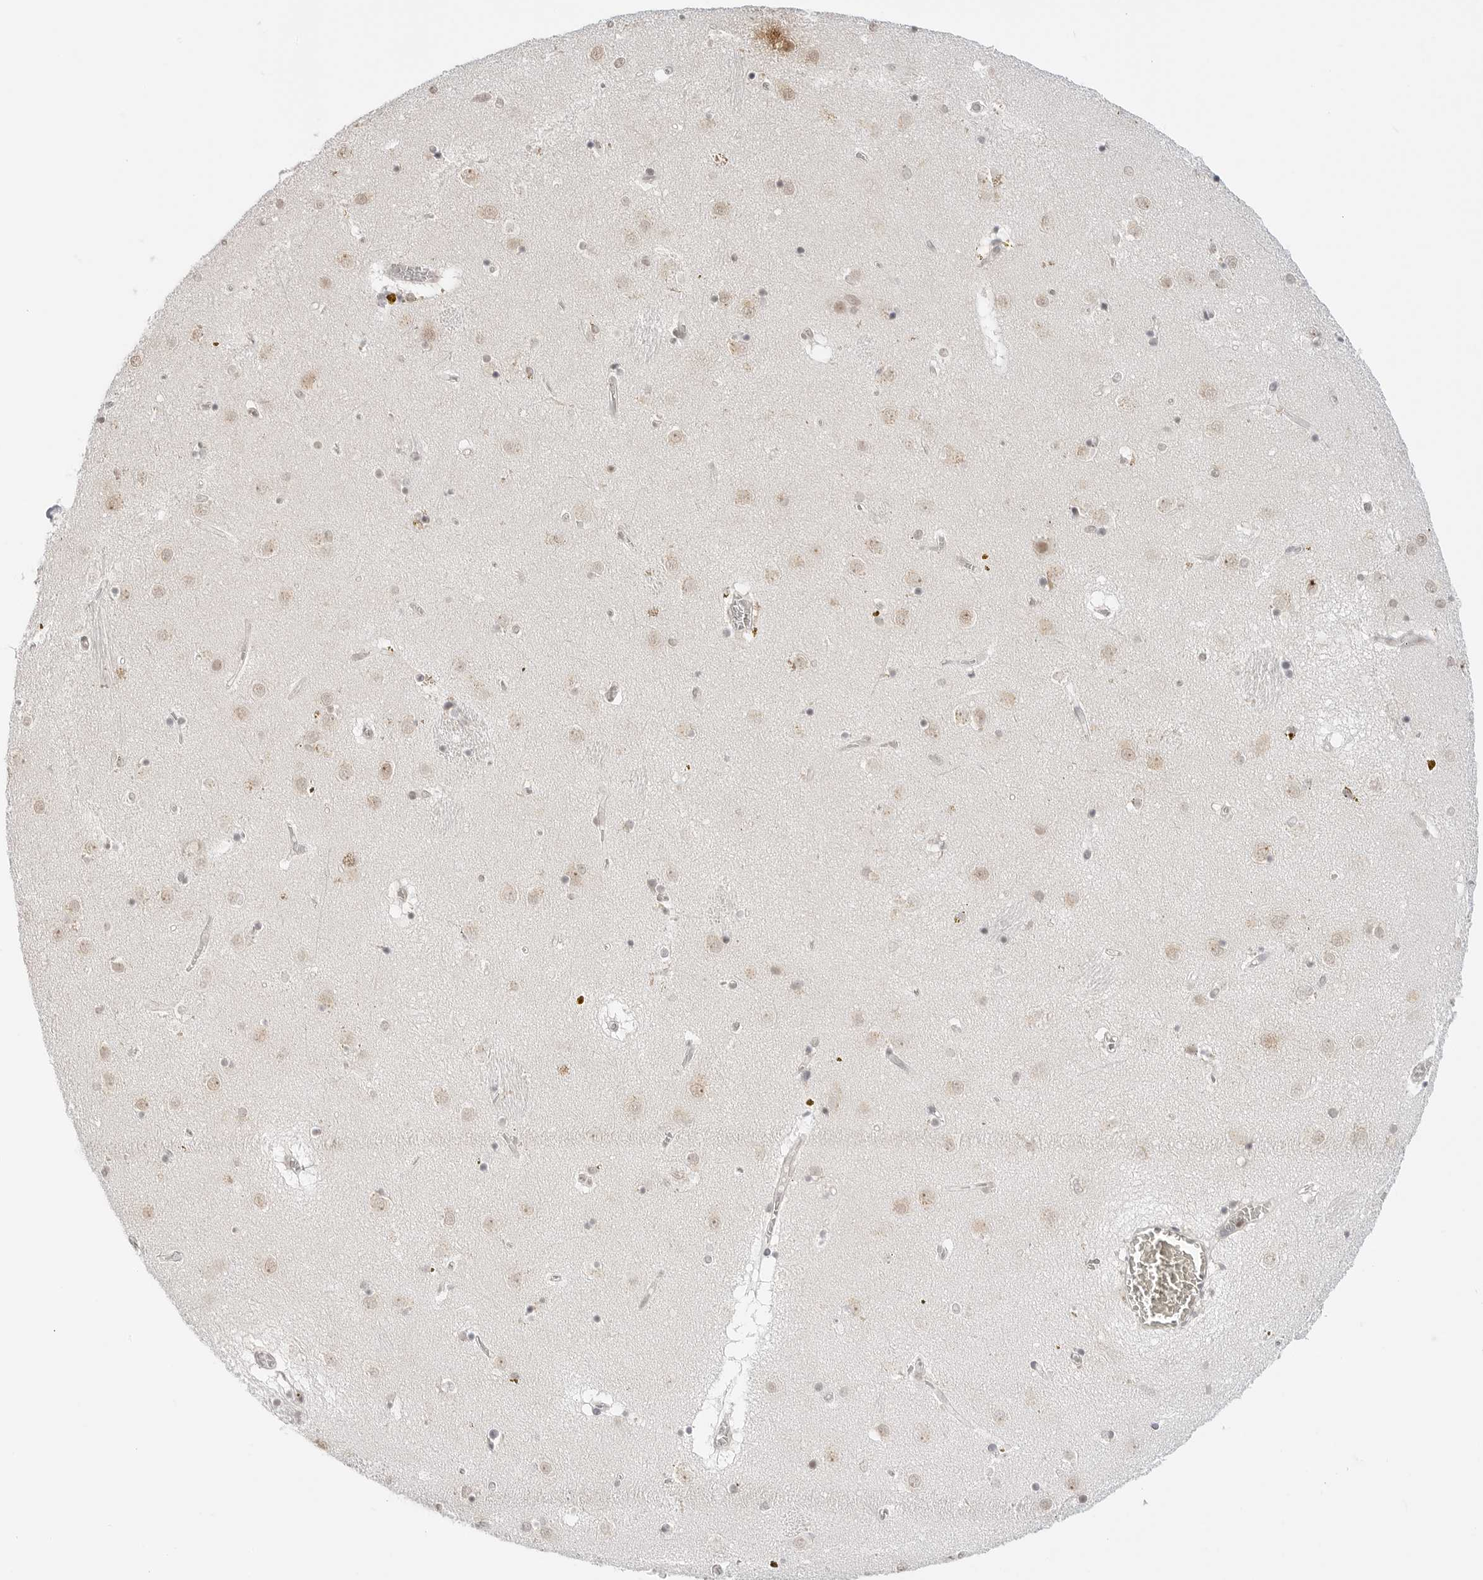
{"staining": {"intensity": "negative", "quantity": "none", "location": "none"}, "tissue": "caudate", "cell_type": "Glial cells", "image_type": "normal", "snomed": [{"axis": "morphology", "description": "Normal tissue, NOS"}, {"axis": "topography", "description": "Lateral ventricle wall"}], "caption": "Immunohistochemistry (IHC) of normal caudate reveals no expression in glial cells.", "gene": "METAP1", "patient": {"sex": "male", "age": 70}}